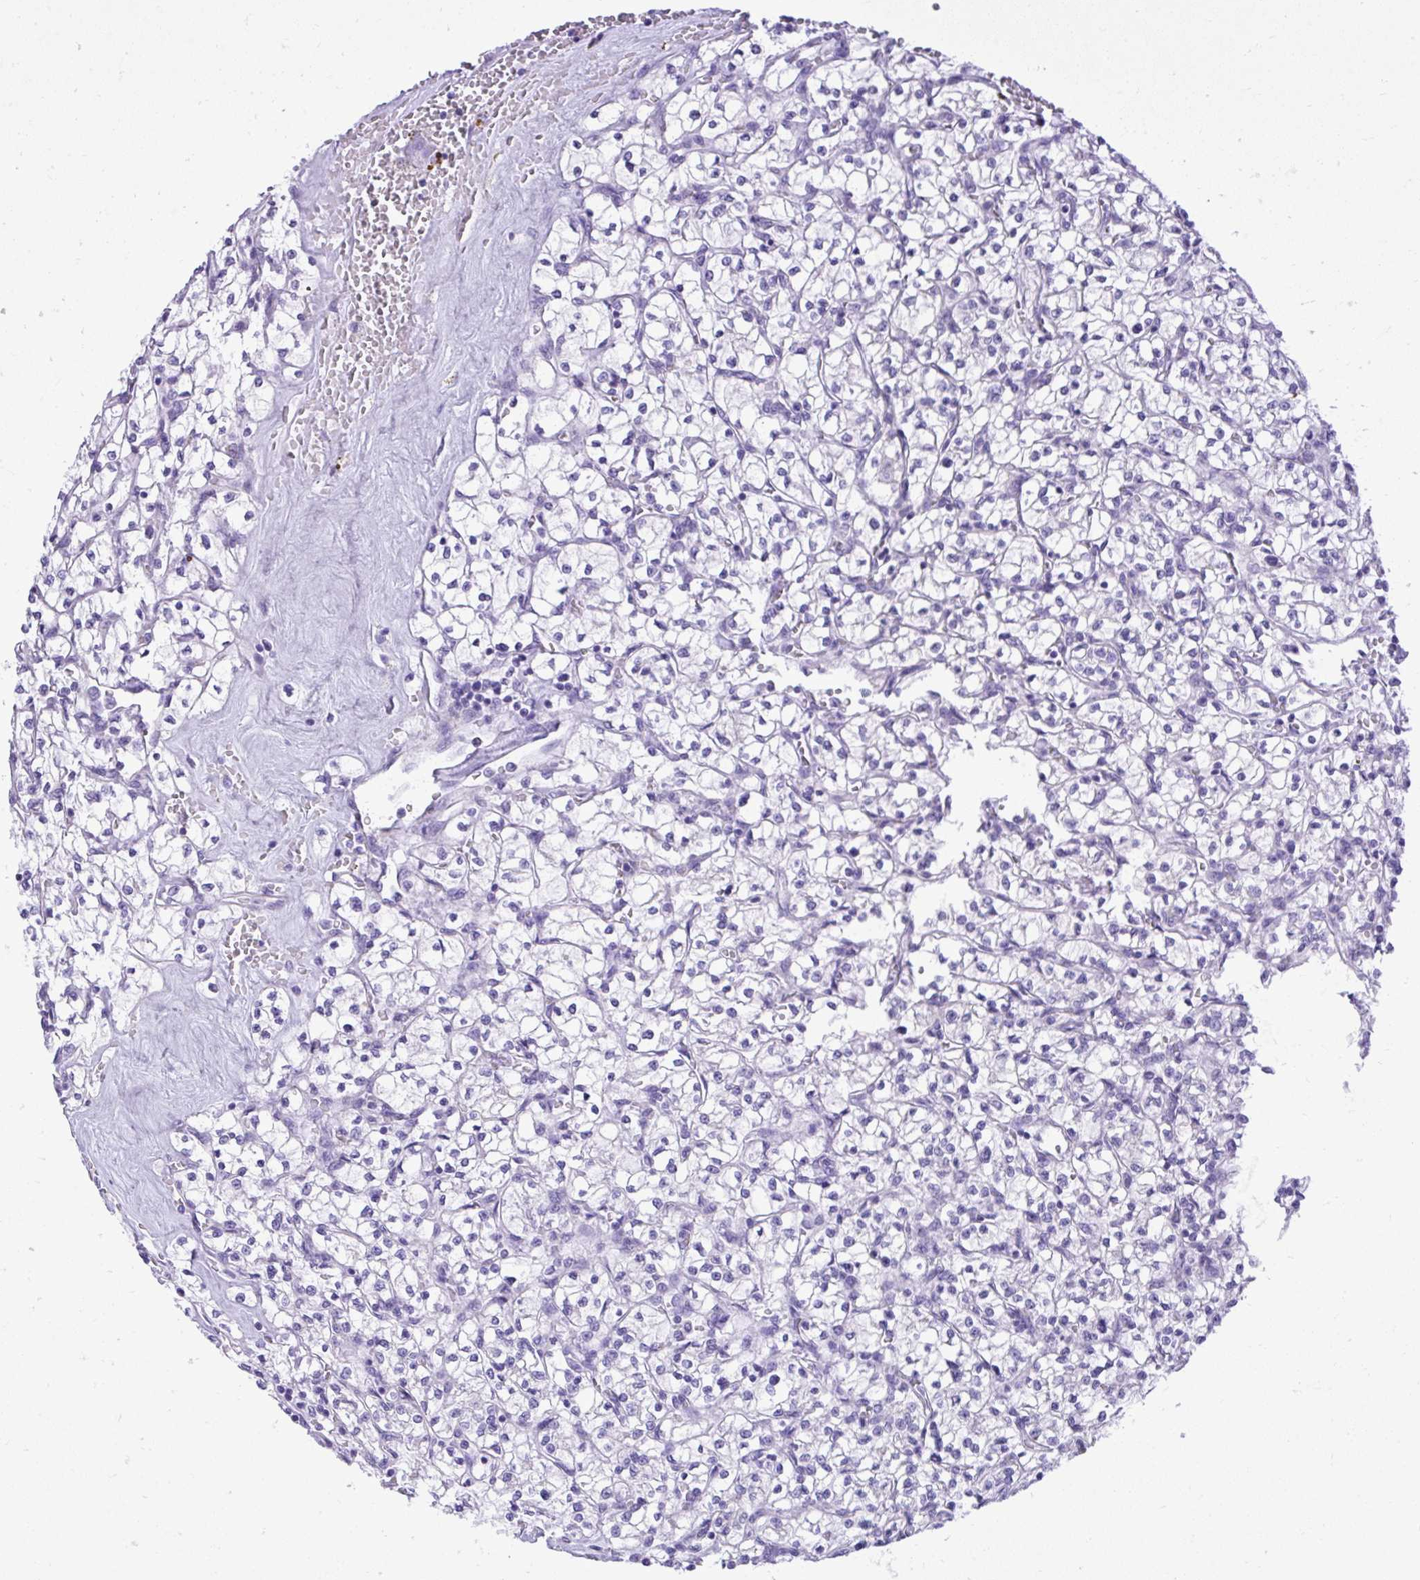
{"staining": {"intensity": "negative", "quantity": "none", "location": "none"}, "tissue": "renal cancer", "cell_type": "Tumor cells", "image_type": "cancer", "snomed": [{"axis": "morphology", "description": "Adenocarcinoma, NOS"}, {"axis": "topography", "description": "Kidney"}], "caption": "The immunohistochemistry (IHC) photomicrograph has no significant expression in tumor cells of renal cancer (adenocarcinoma) tissue.", "gene": "ST6GALNAC3", "patient": {"sex": "female", "age": 64}}